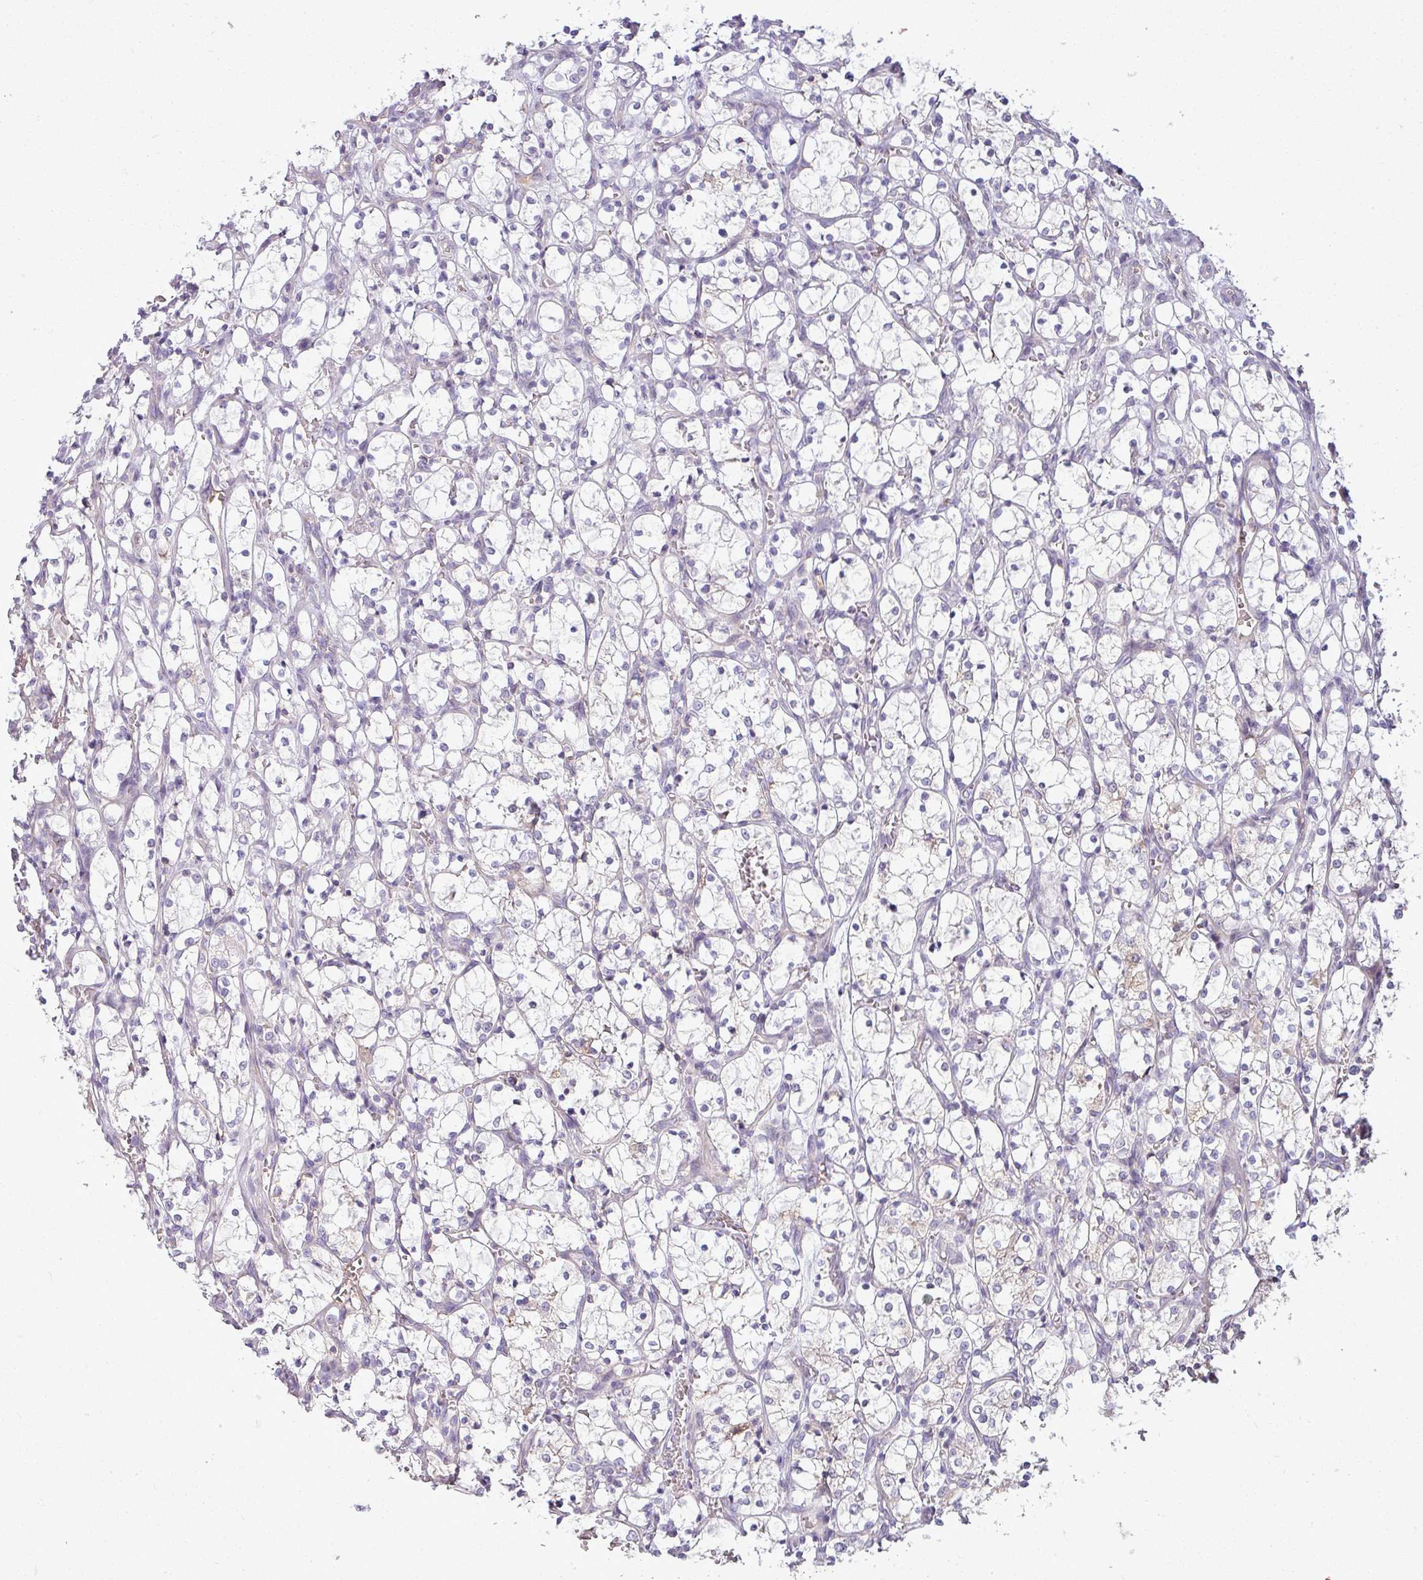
{"staining": {"intensity": "negative", "quantity": "none", "location": "none"}, "tissue": "renal cancer", "cell_type": "Tumor cells", "image_type": "cancer", "snomed": [{"axis": "morphology", "description": "Adenocarcinoma, NOS"}, {"axis": "topography", "description": "Kidney"}], "caption": "Protein analysis of renal cancer exhibits no significant positivity in tumor cells. Brightfield microscopy of IHC stained with DAB (3,3'-diaminobenzidine) (brown) and hematoxylin (blue), captured at high magnification.", "gene": "APOM", "patient": {"sex": "female", "age": 69}}